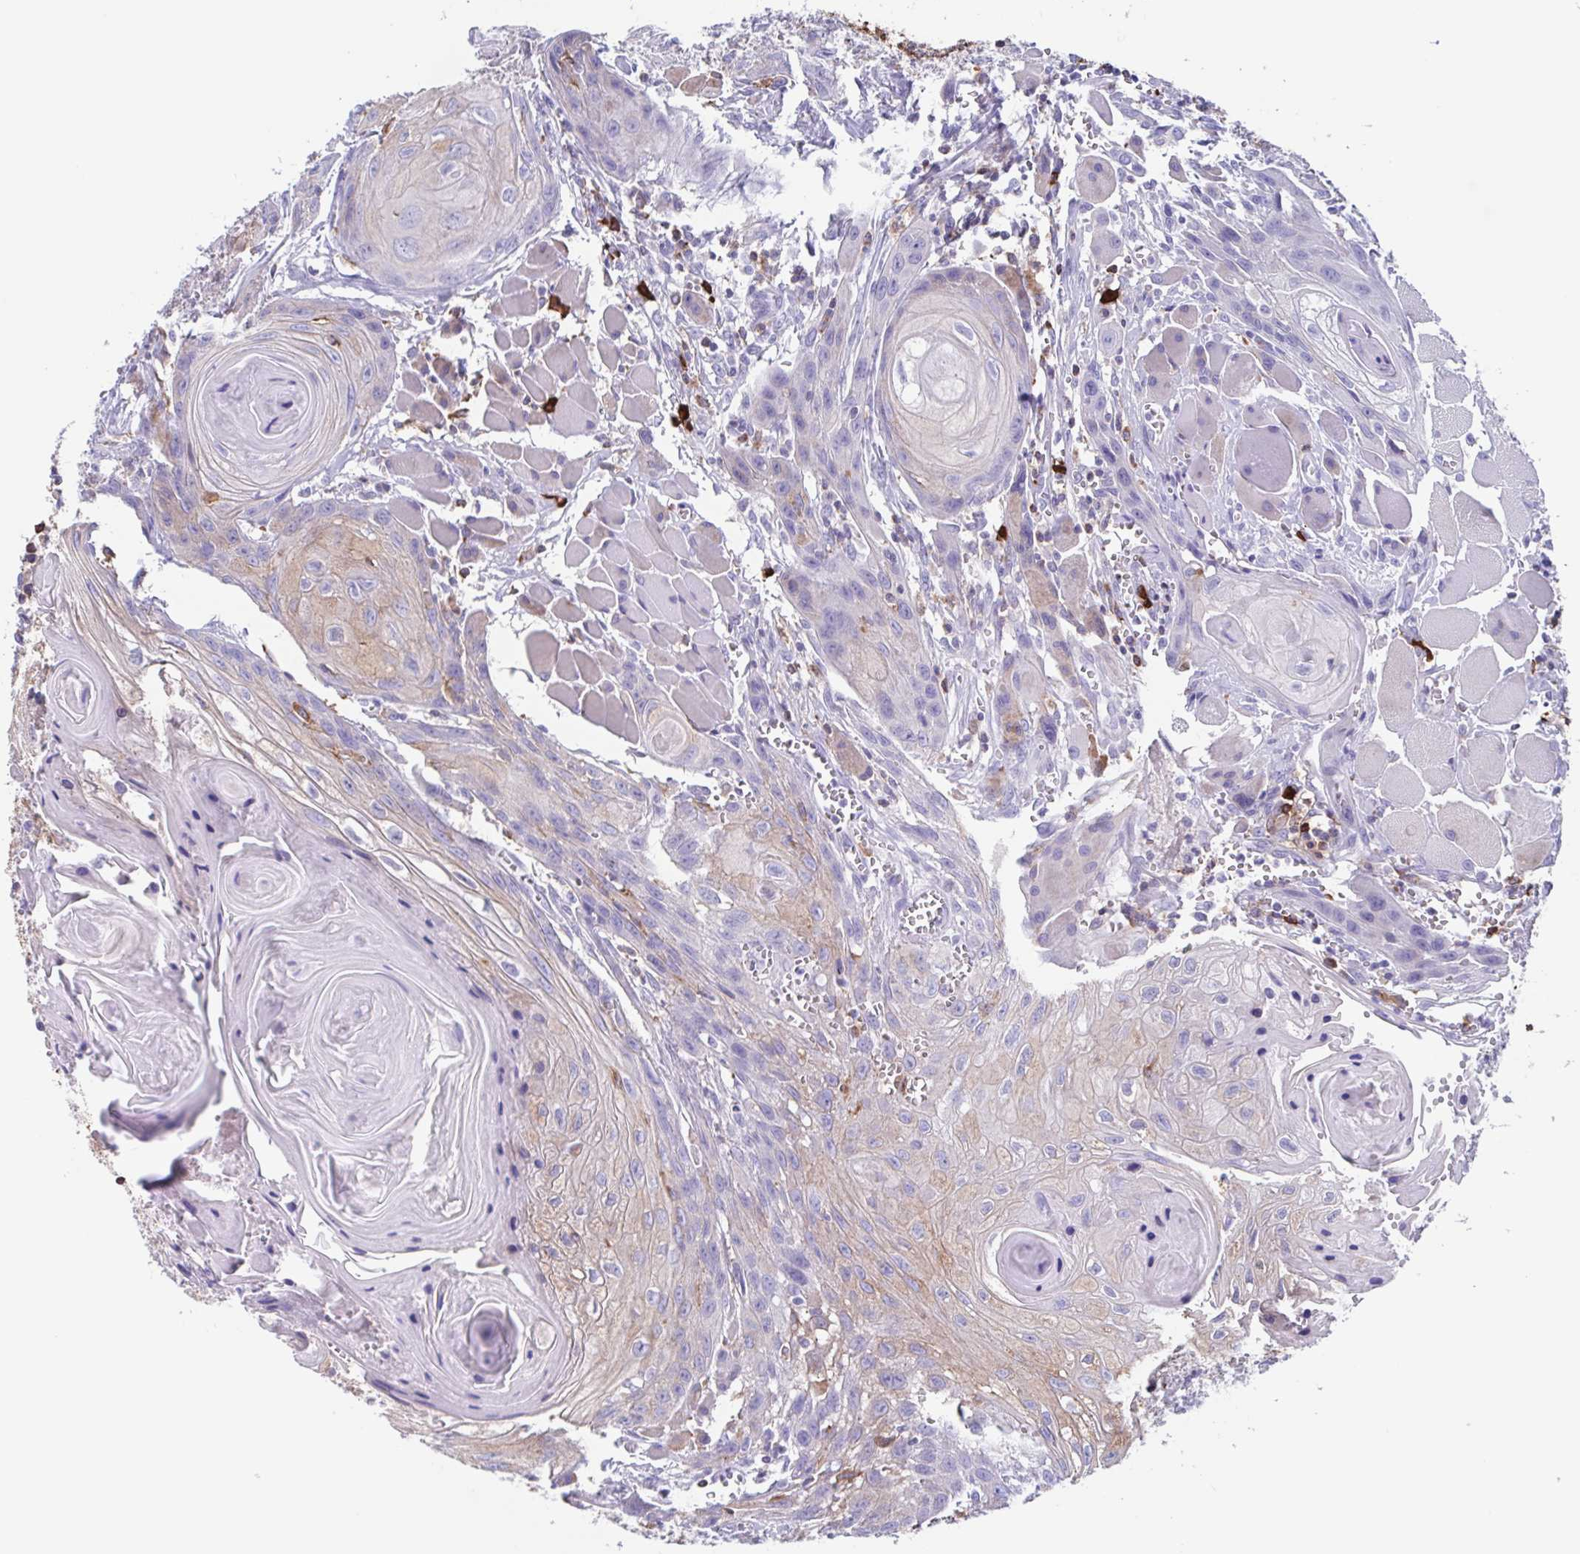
{"staining": {"intensity": "weak", "quantity": "<25%", "location": "cytoplasmic/membranous"}, "tissue": "head and neck cancer", "cell_type": "Tumor cells", "image_type": "cancer", "snomed": [{"axis": "morphology", "description": "Squamous cell carcinoma, NOS"}, {"axis": "topography", "description": "Oral tissue"}, {"axis": "topography", "description": "Head-Neck"}], "caption": "Immunohistochemical staining of head and neck cancer displays no significant expression in tumor cells.", "gene": "TPD52", "patient": {"sex": "male", "age": 58}}